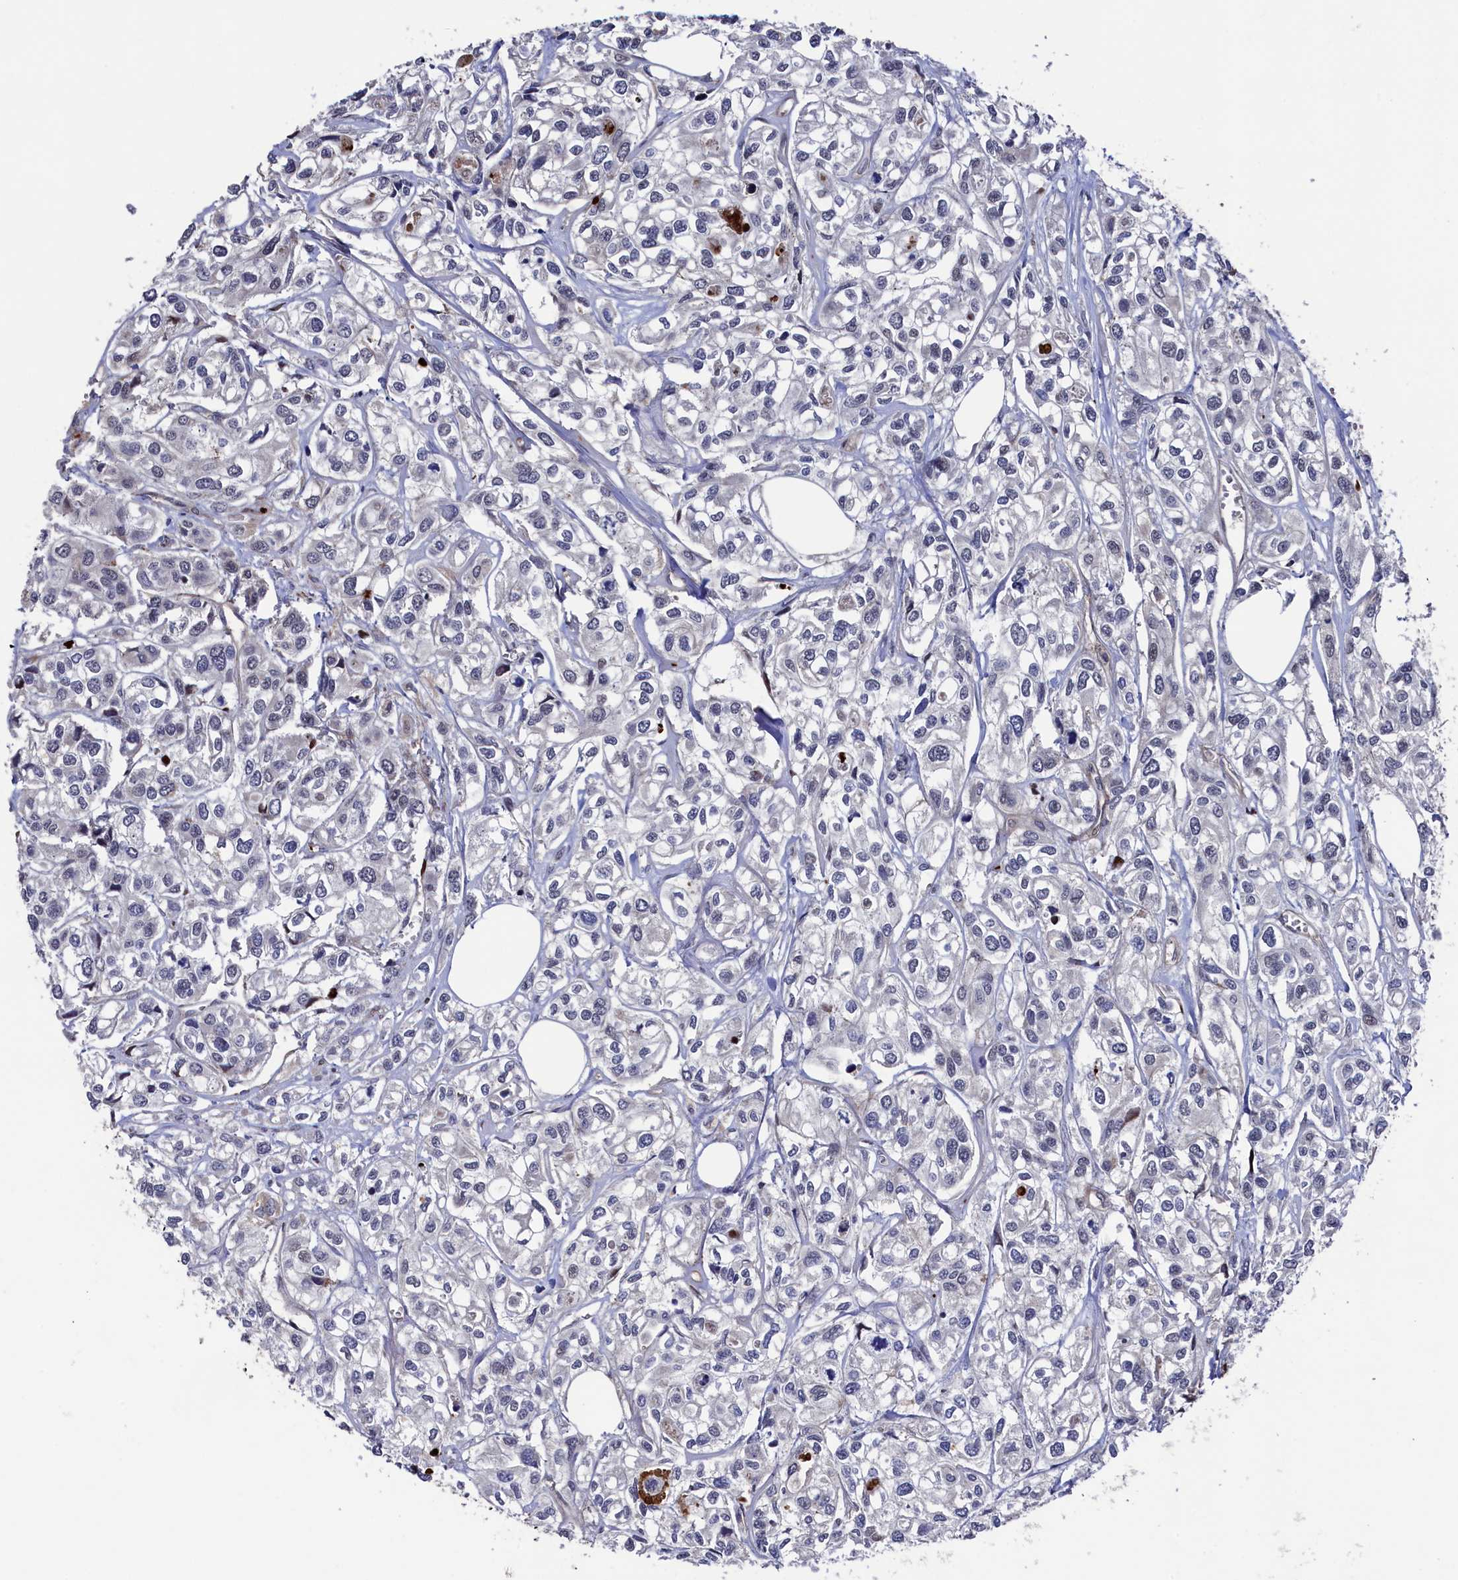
{"staining": {"intensity": "negative", "quantity": "none", "location": "none"}, "tissue": "urothelial cancer", "cell_type": "Tumor cells", "image_type": "cancer", "snomed": [{"axis": "morphology", "description": "Urothelial carcinoma, High grade"}, {"axis": "topography", "description": "Urinary bladder"}], "caption": "Immunohistochemical staining of high-grade urothelial carcinoma exhibits no significant positivity in tumor cells. (DAB (3,3'-diaminobenzidine) immunohistochemistry (IHC), high magnification).", "gene": "ZNF891", "patient": {"sex": "male", "age": 67}}